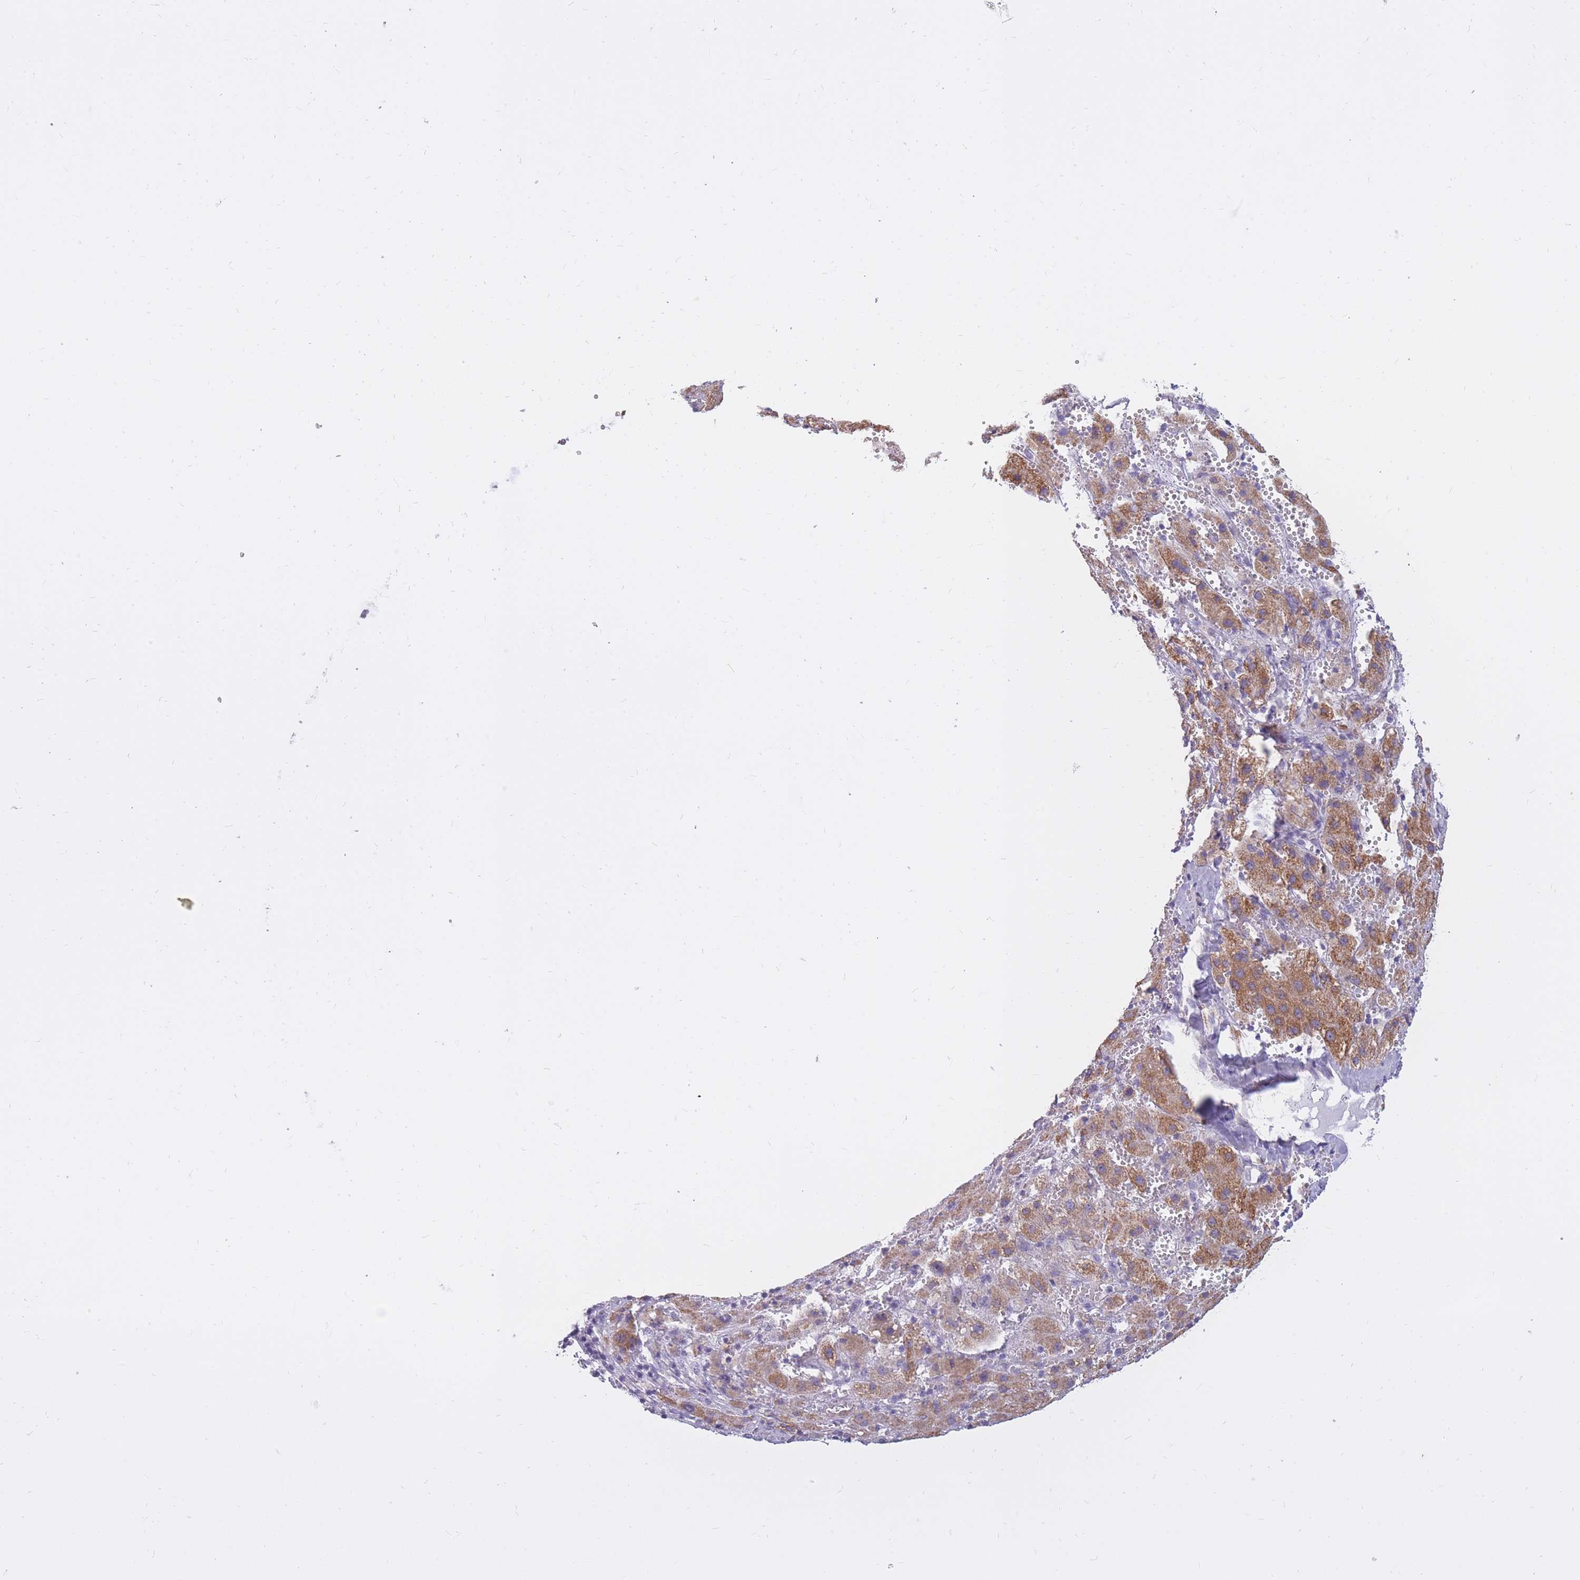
{"staining": {"intensity": "moderate", "quantity": ">75%", "location": "cytoplasmic/membranous"}, "tissue": "liver cancer", "cell_type": "Tumor cells", "image_type": "cancer", "snomed": [{"axis": "morphology", "description": "Carcinoma, Hepatocellular, NOS"}, {"axis": "topography", "description": "Liver"}], "caption": "About >75% of tumor cells in liver cancer (hepatocellular carcinoma) show moderate cytoplasmic/membranous protein positivity as visualized by brown immunohistochemical staining.", "gene": "RNF170", "patient": {"sex": "female", "age": 58}}